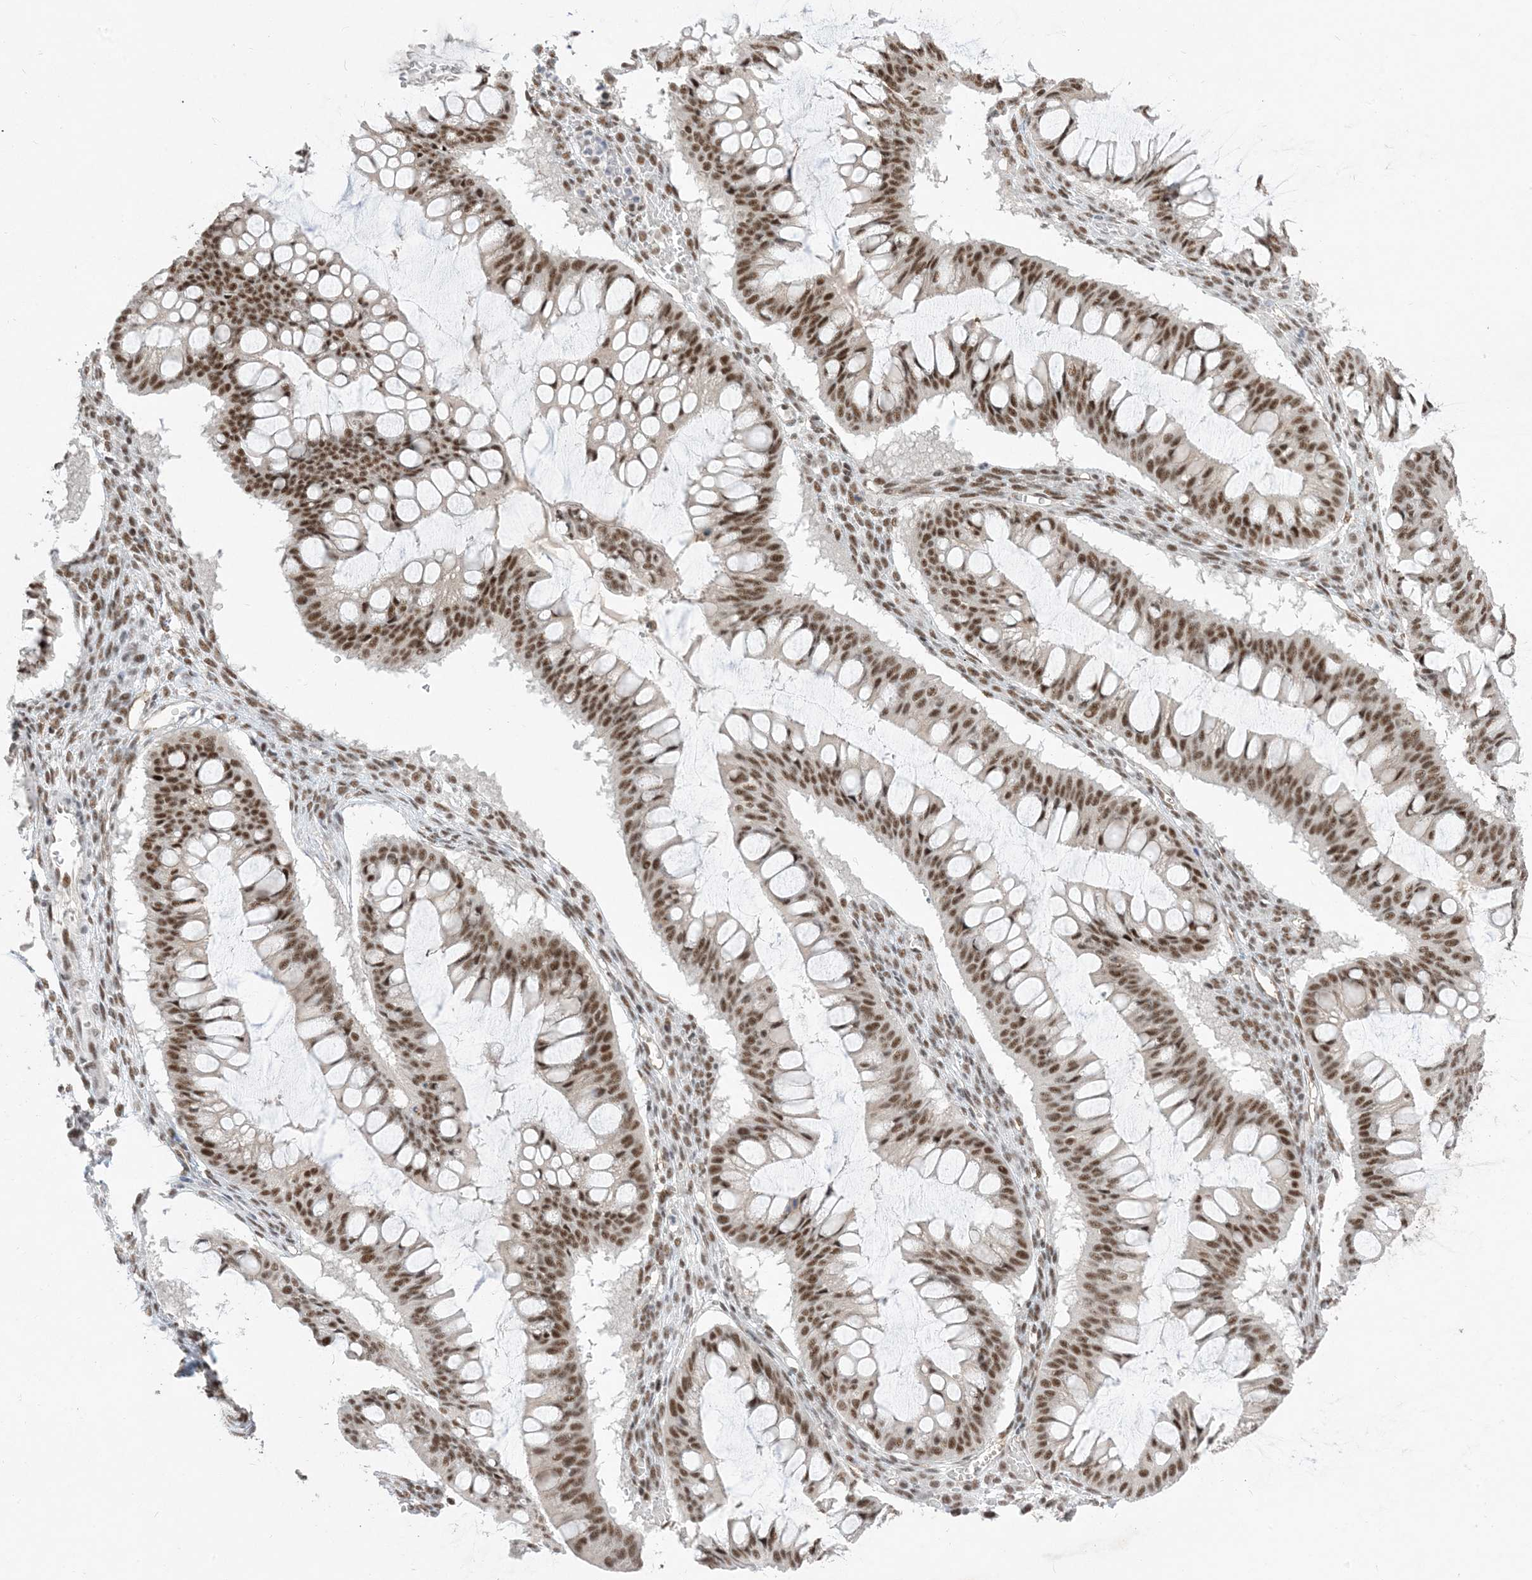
{"staining": {"intensity": "moderate", "quantity": ">75%", "location": "nuclear"}, "tissue": "ovarian cancer", "cell_type": "Tumor cells", "image_type": "cancer", "snomed": [{"axis": "morphology", "description": "Cystadenocarcinoma, mucinous, NOS"}, {"axis": "topography", "description": "Ovary"}], "caption": "A medium amount of moderate nuclear expression is present in about >75% of tumor cells in ovarian cancer tissue.", "gene": "SF3A3", "patient": {"sex": "female", "age": 73}}